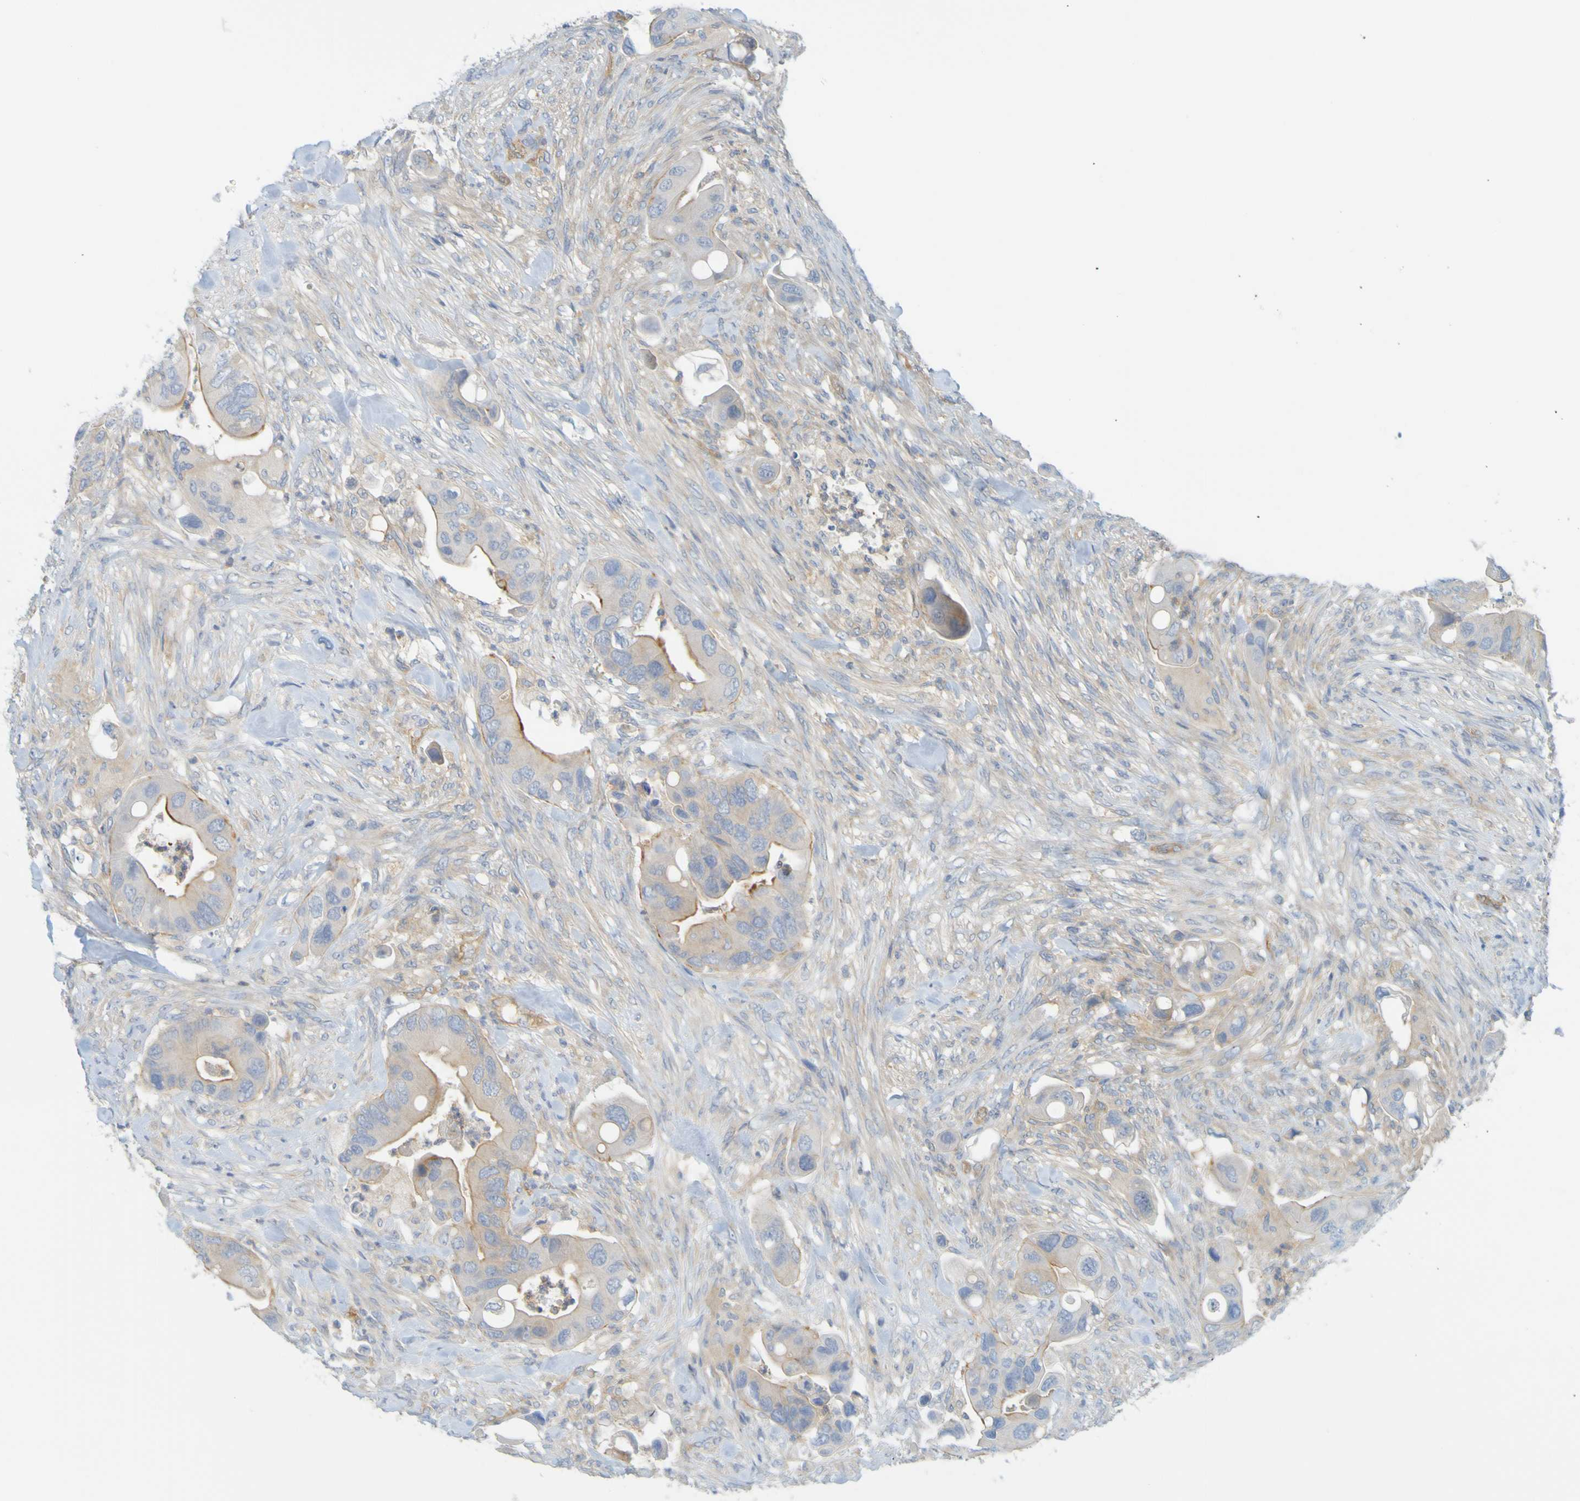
{"staining": {"intensity": "moderate", "quantity": "<25%", "location": "cytoplasmic/membranous"}, "tissue": "colorectal cancer", "cell_type": "Tumor cells", "image_type": "cancer", "snomed": [{"axis": "morphology", "description": "Adenocarcinoma, NOS"}, {"axis": "topography", "description": "Rectum"}], "caption": "A histopathology image of human colorectal adenocarcinoma stained for a protein exhibits moderate cytoplasmic/membranous brown staining in tumor cells. The protein is stained brown, and the nuclei are stained in blue (DAB (3,3'-diaminobenzidine) IHC with brightfield microscopy, high magnification).", "gene": "APPL1", "patient": {"sex": "female", "age": 57}}